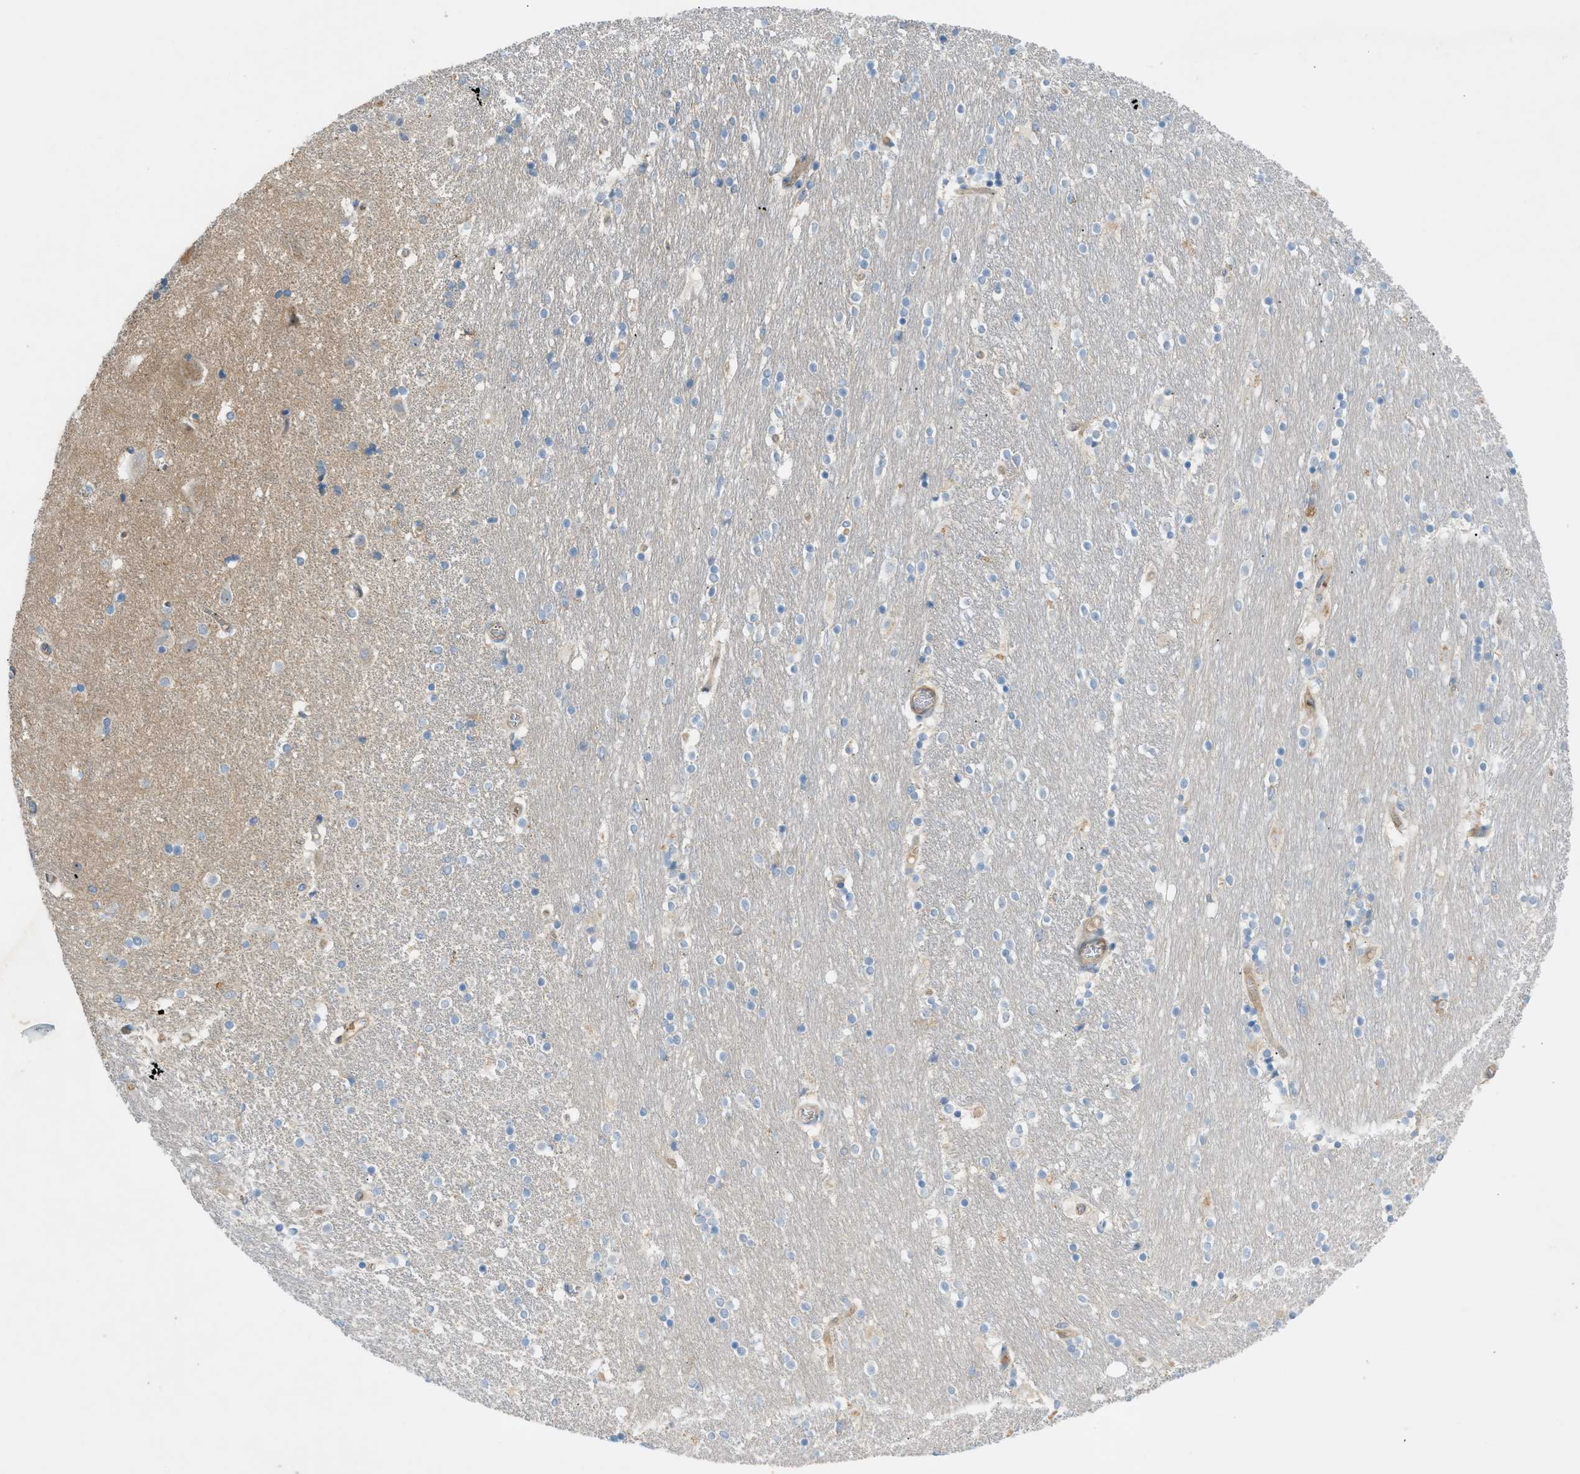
{"staining": {"intensity": "weak", "quantity": "<25%", "location": "cytoplasmic/membranous"}, "tissue": "caudate", "cell_type": "Glial cells", "image_type": "normal", "snomed": [{"axis": "morphology", "description": "Normal tissue, NOS"}, {"axis": "topography", "description": "Lateral ventricle wall"}], "caption": "This is a histopathology image of immunohistochemistry (IHC) staining of unremarkable caudate, which shows no positivity in glial cells.", "gene": "GRK6", "patient": {"sex": "female", "age": 54}}